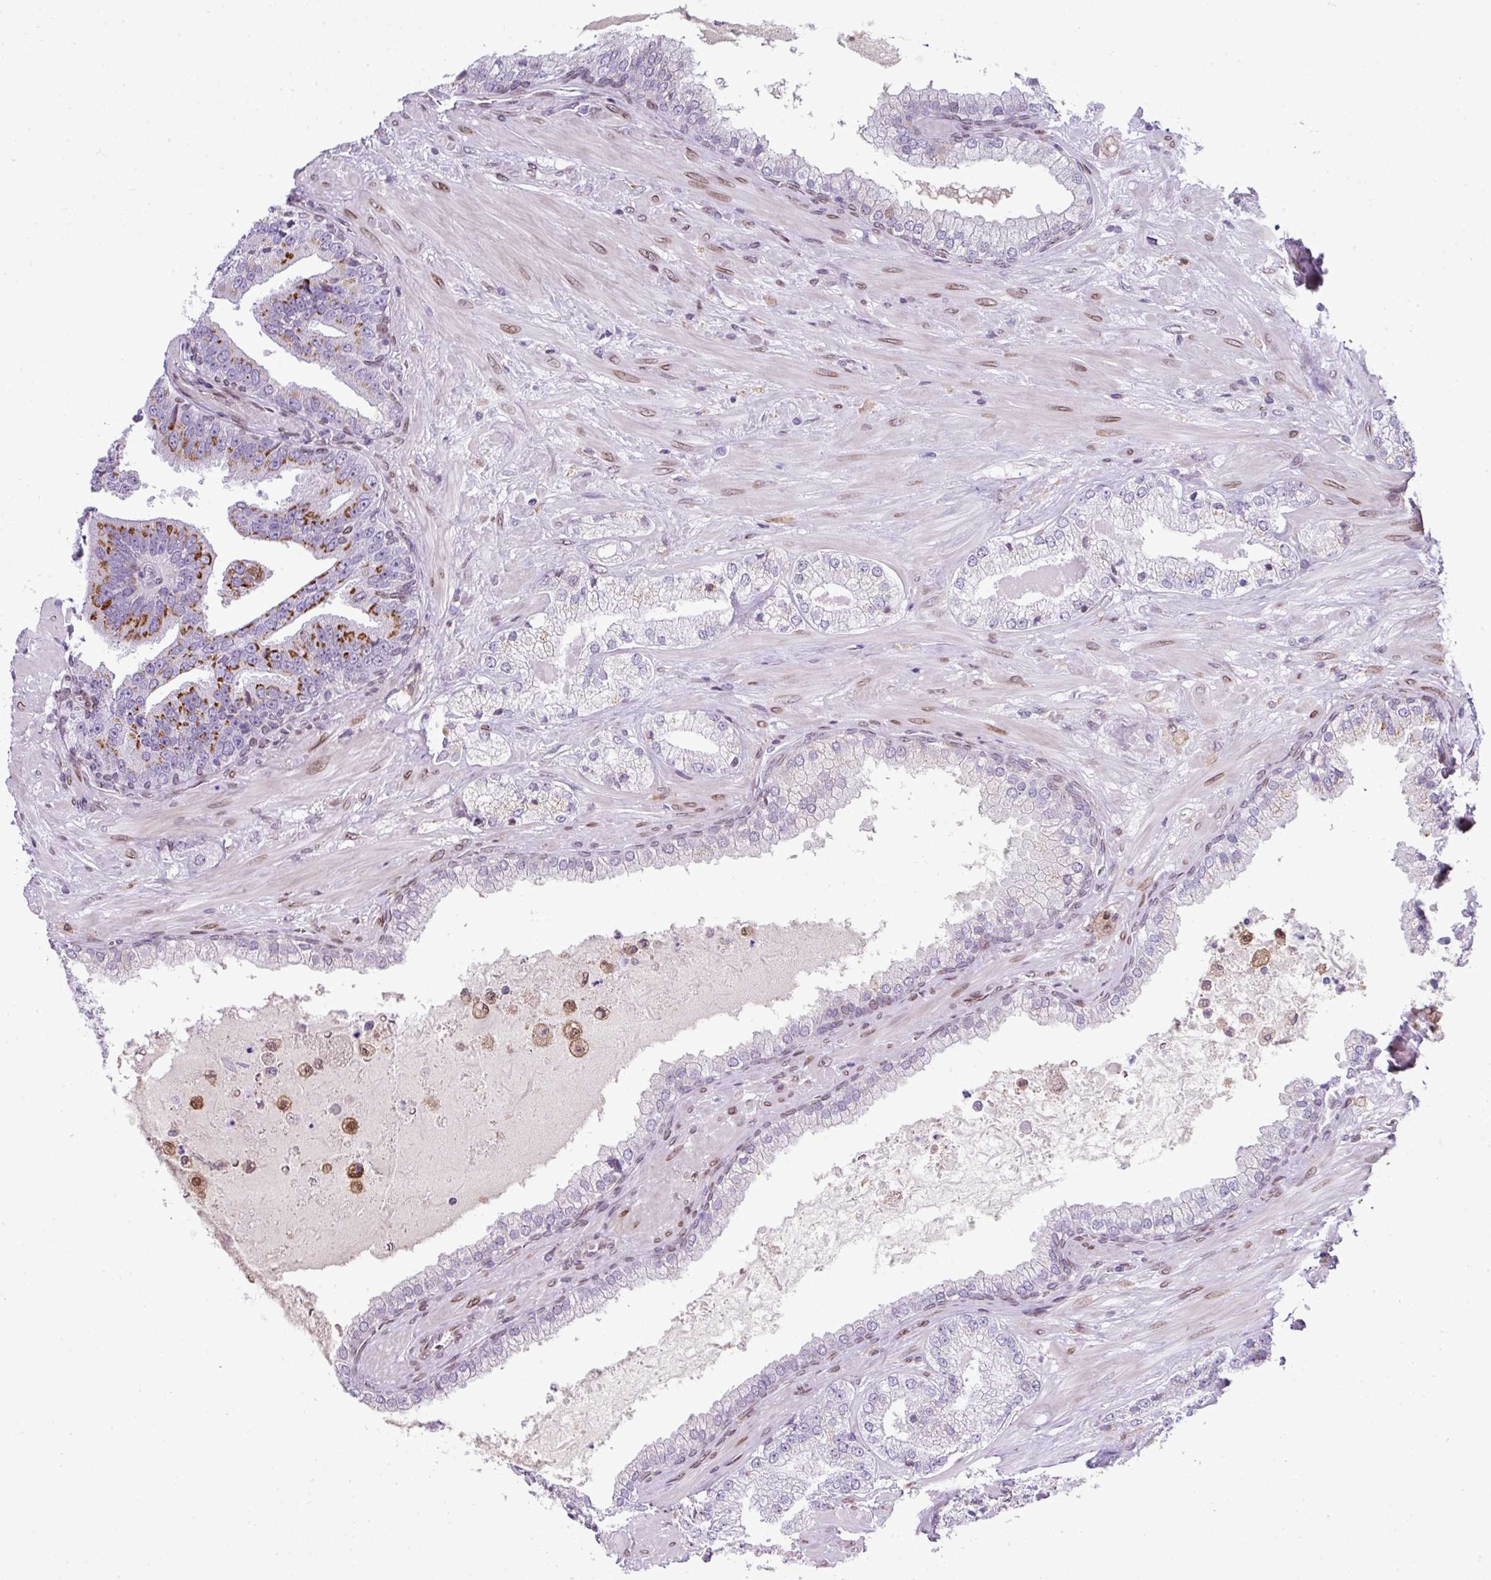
{"staining": {"intensity": "moderate", "quantity": "<25%", "location": "cytoplasmic/membranous"}, "tissue": "prostate cancer", "cell_type": "Tumor cells", "image_type": "cancer", "snomed": [{"axis": "morphology", "description": "Adenocarcinoma, High grade"}, {"axis": "topography", "description": "Prostate"}], "caption": "This image exhibits immunohistochemistry (IHC) staining of human prostate cancer (high-grade adenocarcinoma), with low moderate cytoplasmic/membranous staining in about <25% of tumor cells.", "gene": "PLK1", "patient": {"sex": "male", "age": 55}}